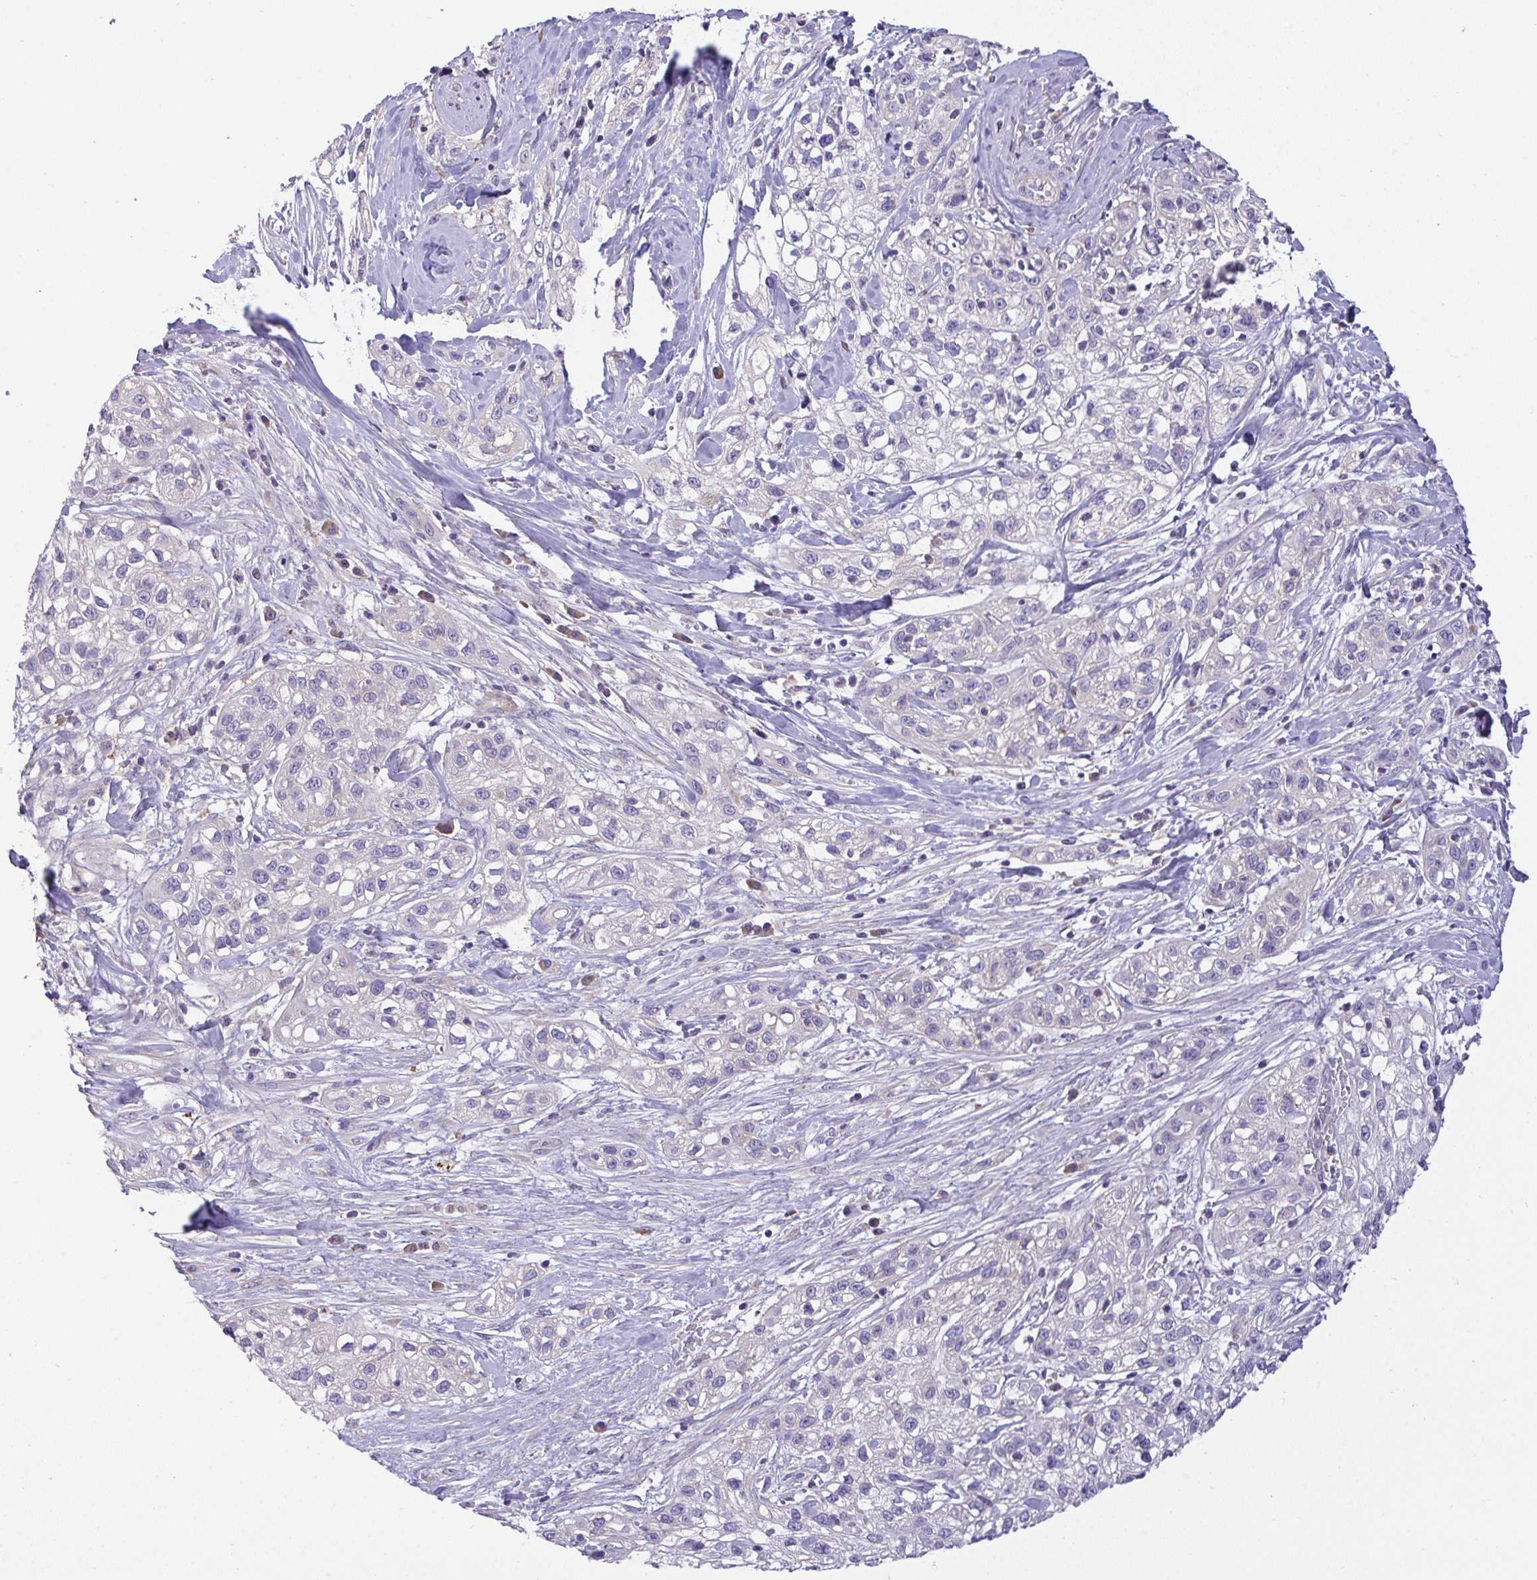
{"staining": {"intensity": "negative", "quantity": "none", "location": "none"}, "tissue": "skin cancer", "cell_type": "Tumor cells", "image_type": "cancer", "snomed": [{"axis": "morphology", "description": "Squamous cell carcinoma, NOS"}, {"axis": "topography", "description": "Skin"}], "caption": "The micrograph shows no significant positivity in tumor cells of skin cancer (squamous cell carcinoma).", "gene": "ZNF581", "patient": {"sex": "male", "age": 82}}